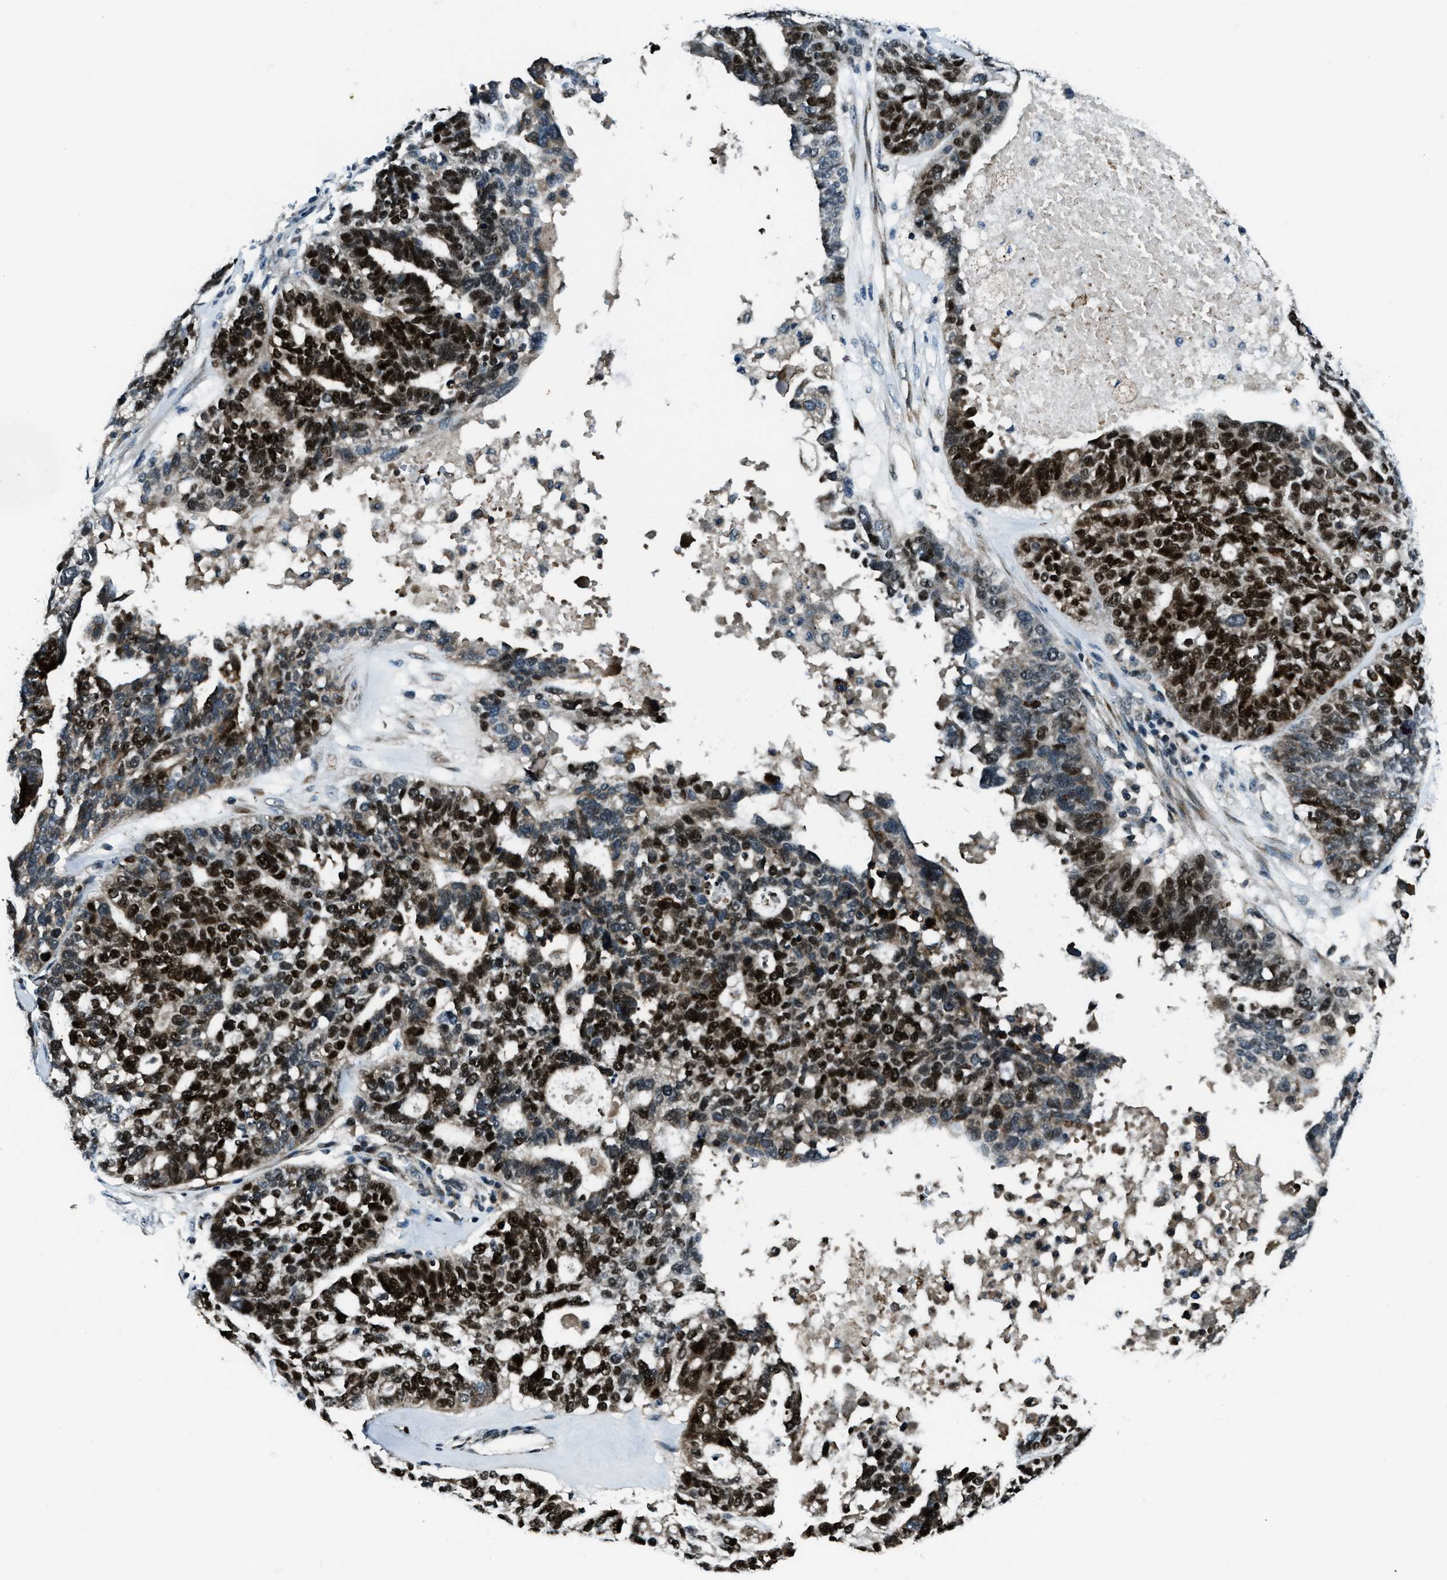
{"staining": {"intensity": "strong", "quantity": ">75%", "location": "nuclear"}, "tissue": "ovarian cancer", "cell_type": "Tumor cells", "image_type": "cancer", "snomed": [{"axis": "morphology", "description": "Cystadenocarcinoma, serous, NOS"}, {"axis": "topography", "description": "Ovary"}], "caption": "Ovarian cancer stained with a brown dye exhibits strong nuclear positive staining in about >75% of tumor cells.", "gene": "ACTL9", "patient": {"sex": "female", "age": 59}}